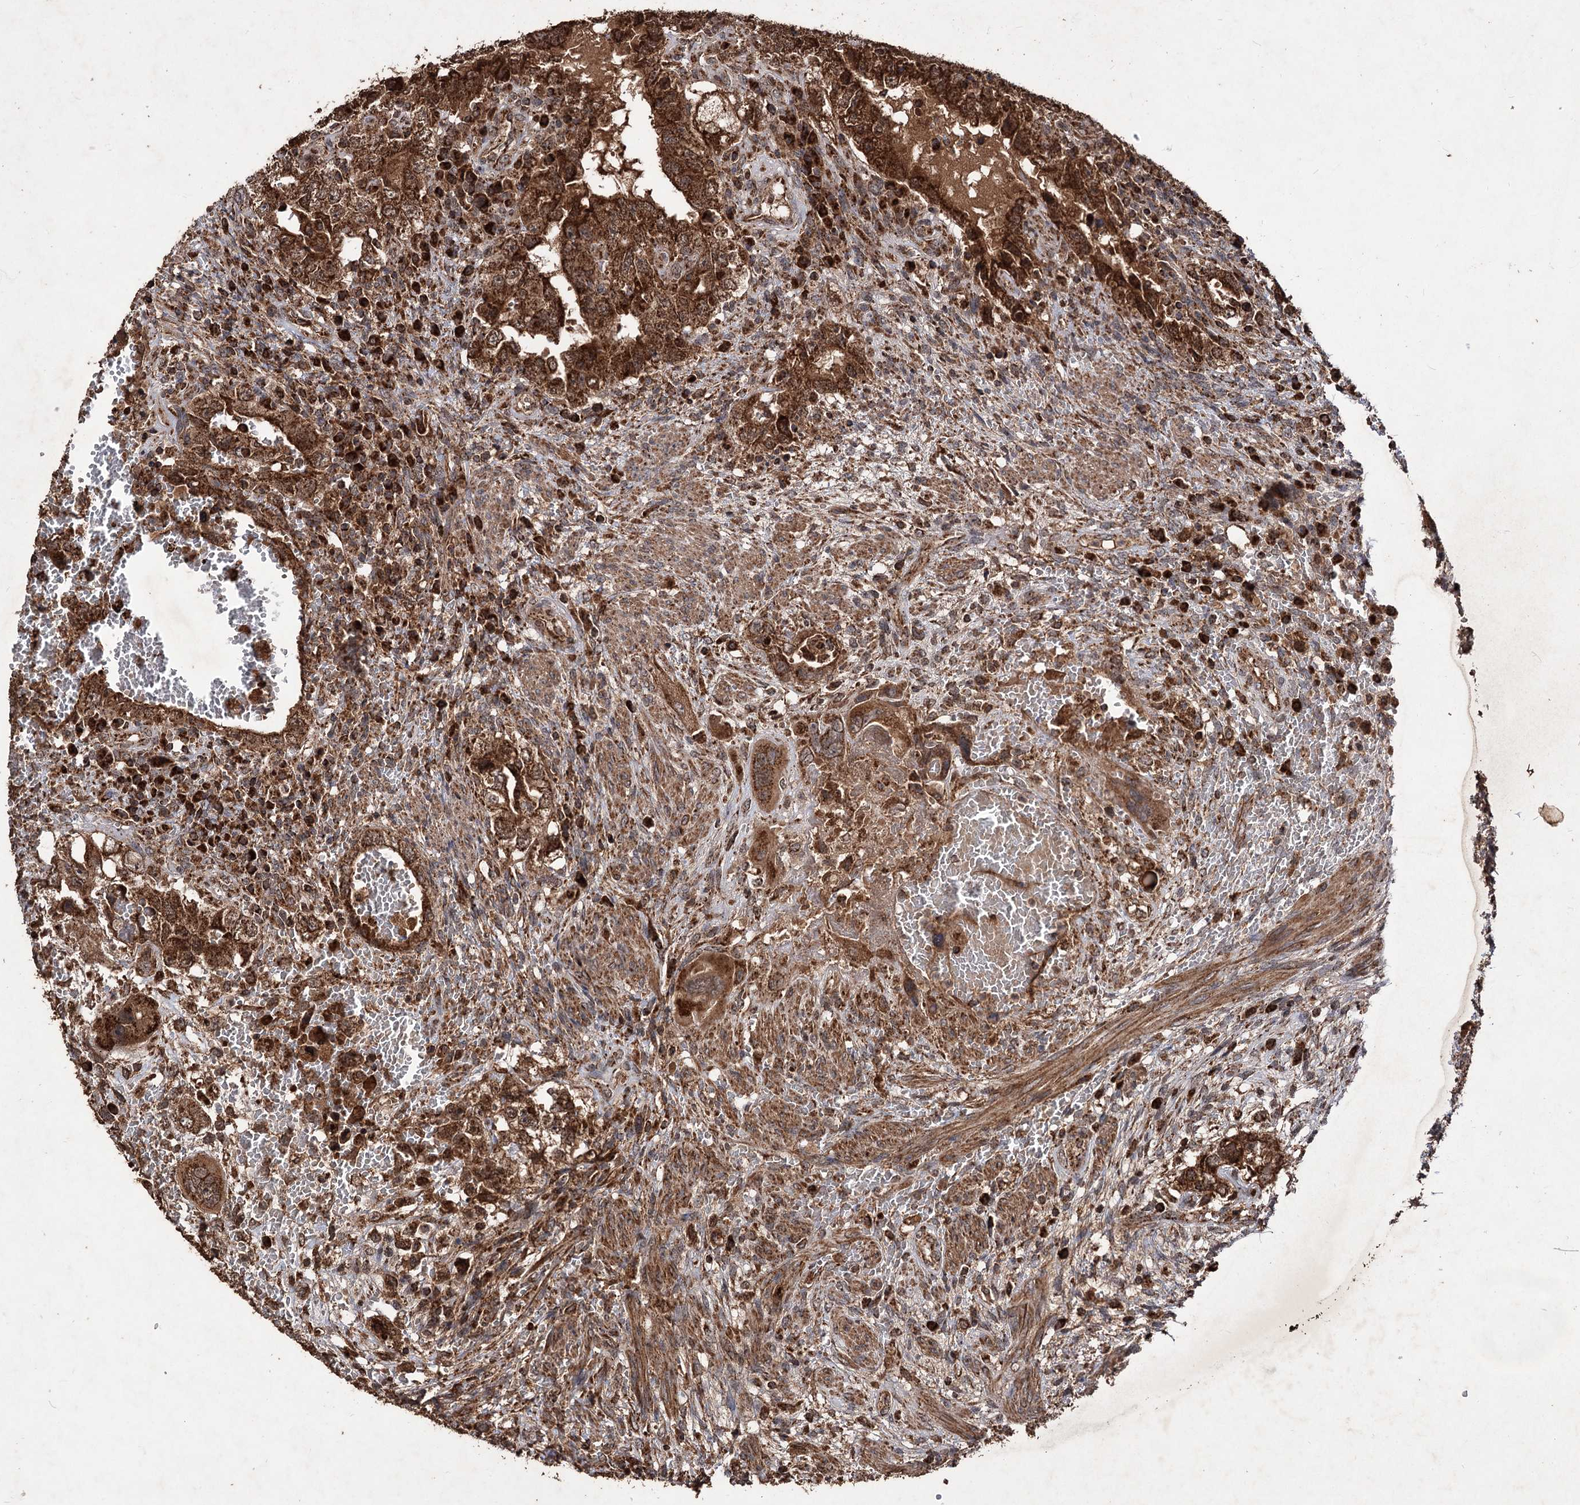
{"staining": {"intensity": "strong", "quantity": ">75%", "location": "cytoplasmic/membranous"}, "tissue": "testis cancer", "cell_type": "Tumor cells", "image_type": "cancer", "snomed": [{"axis": "morphology", "description": "Carcinoma, Embryonal, NOS"}, {"axis": "topography", "description": "Testis"}], "caption": "Protein expression analysis of human testis cancer reveals strong cytoplasmic/membranous staining in about >75% of tumor cells.", "gene": "IPO4", "patient": {"sex": "male", "age": 26}}